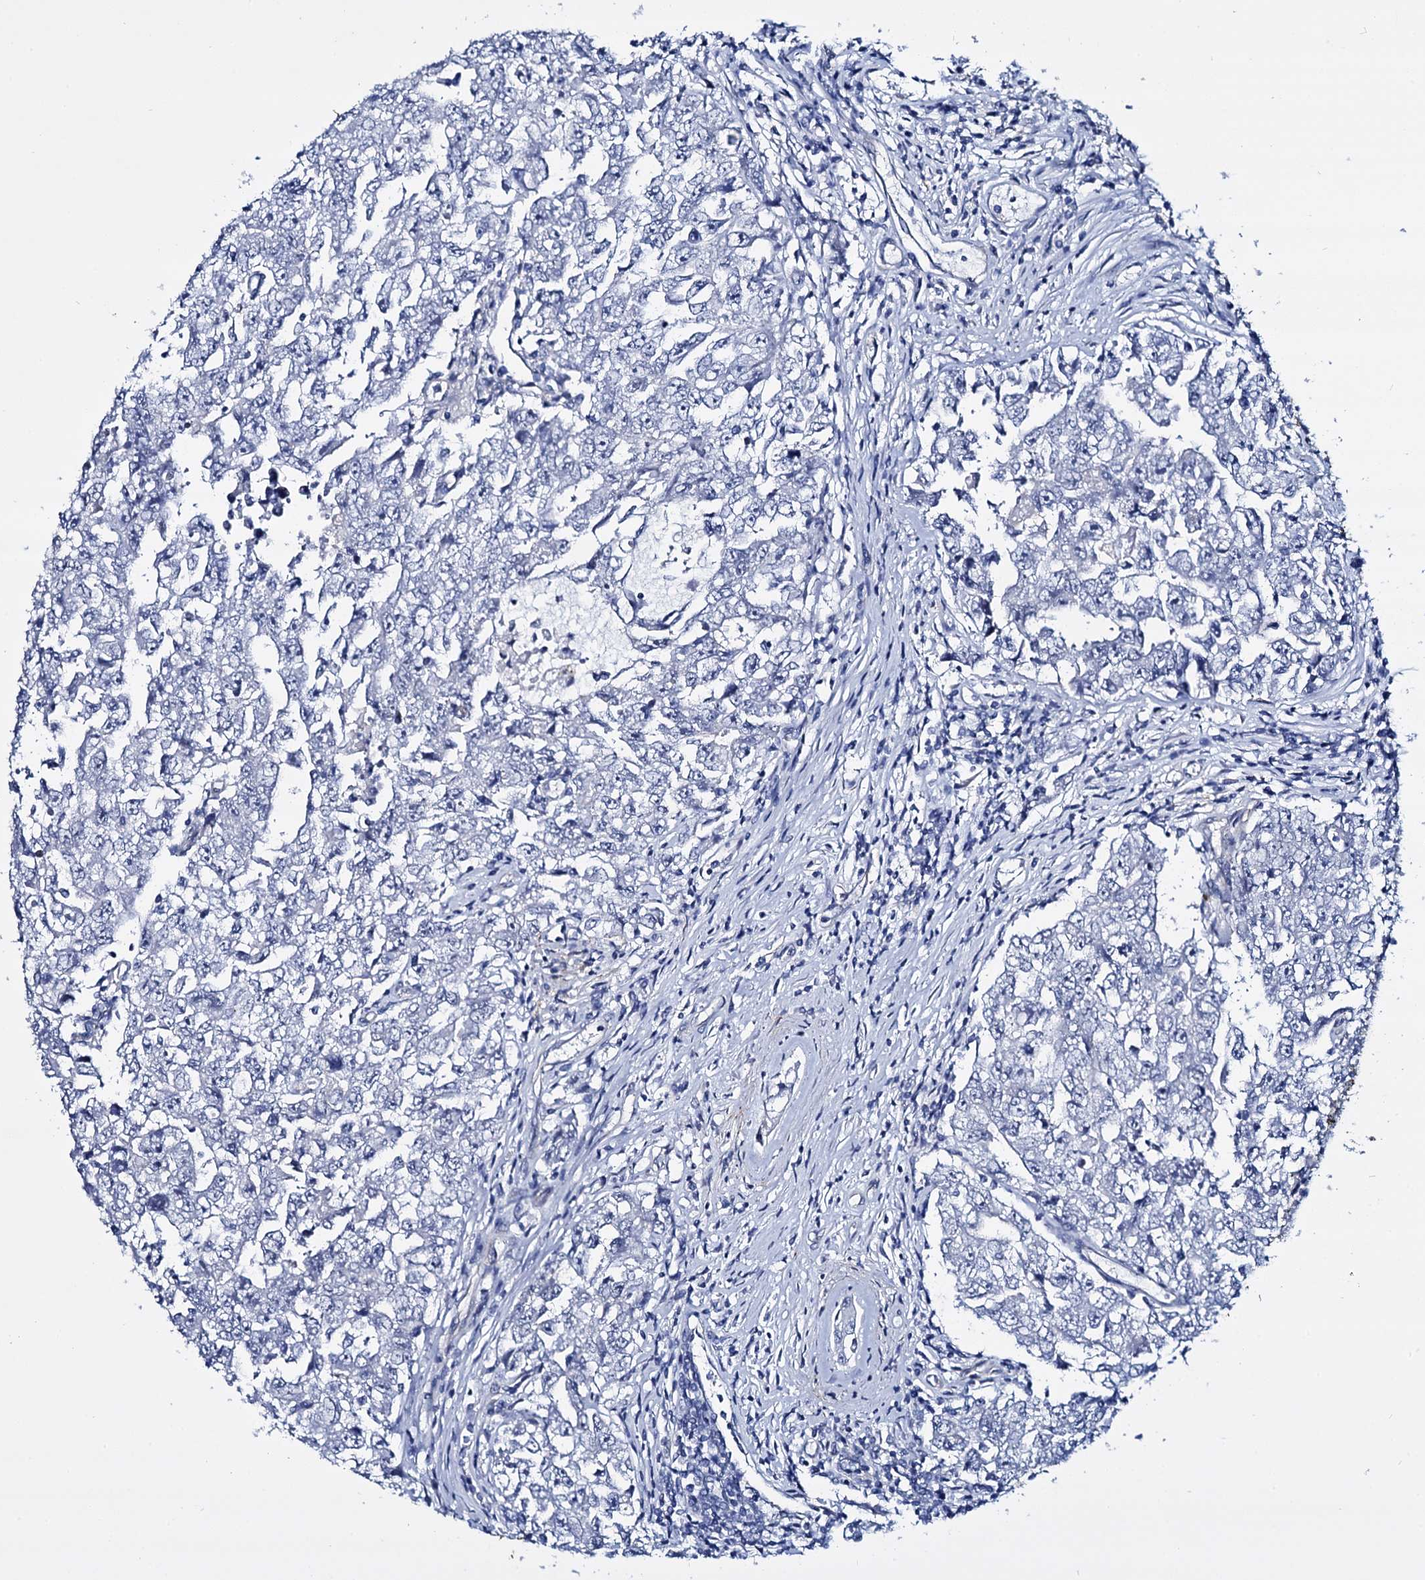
{"staining": {"intensity": "negative", "quantity": "none", "location": "none"}, "tissue": "testis cancer", "cell_type": "Tumor cells", "image_type": "cancer", "snomed": [{"axis": "morphology", "description": "Carcinoma, Embryonal, NOS"}, {"axis": "topography", "description": "Testis"}], "caption": "Immunohistochemistry histopathology image of neoplastic tissue: testis cancer stained with DAB (3,3'-diaminobenzidine) demonstrates no significant protein positivity in tumor cells.", "gene": "STXBP1", "patient": {"sex": "male", "age": 17}}